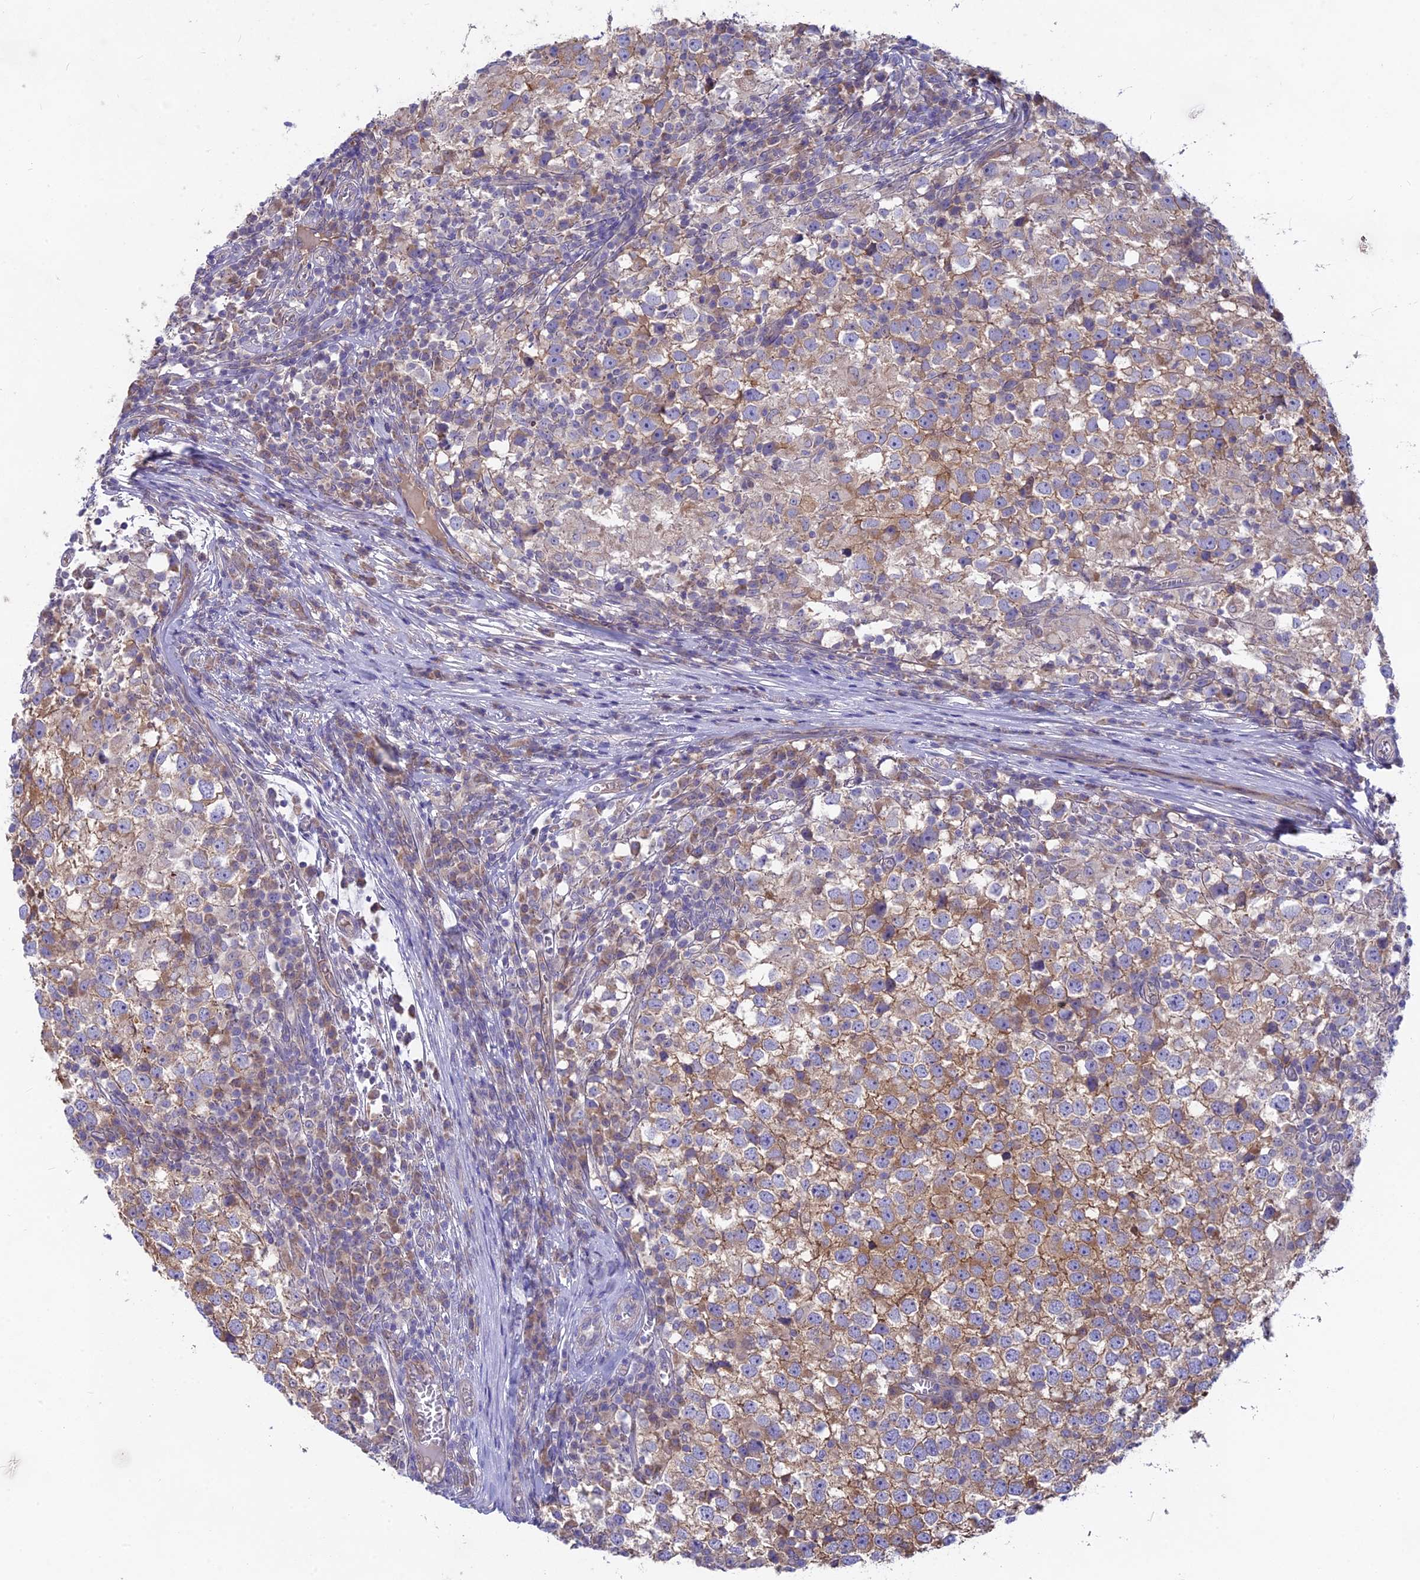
{"staining": {"intensity": "moderate", "quantity": ">75%", "location": "cytoplasmic/membranous"}, "tissue": "testis cancer", "cell_type": "Tumor cells", "image_type": "cancer", "snomed": [{"axis": "morphology", "description": "Seminoma, NOS"}, {"axis": "topography", "description": "Testis"}], "caption": "Tumor cells display moderate cytoplasmic/membranous staining in approximately >75% of cells in testis cancer.", "gene": "PZP", "patient": {"sex": "male", "age": 65}}